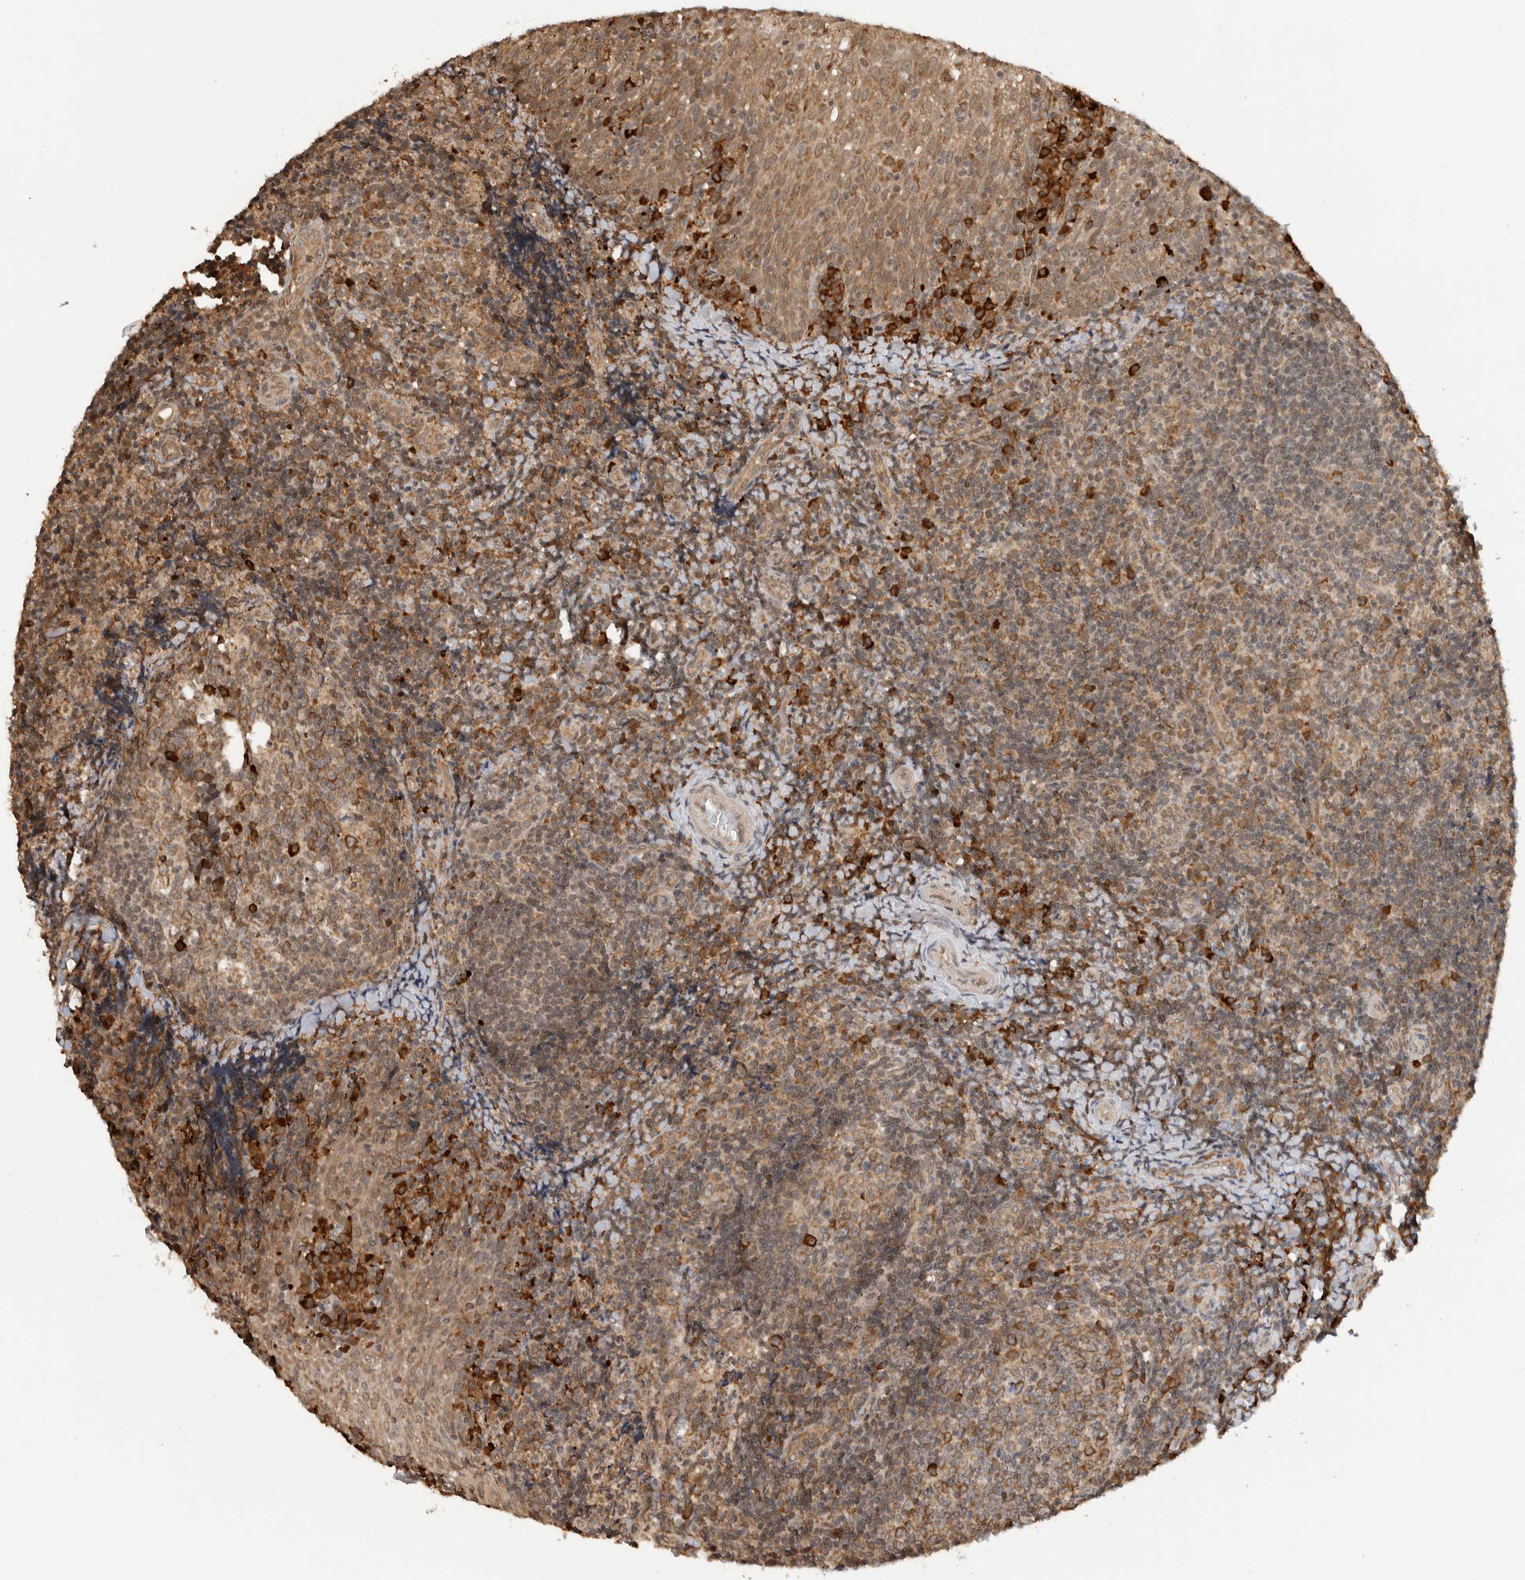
{"staining": {"intensity": "moderate", "quantity": "25%-75%", "location": "cytoplasmic/membranous"}, "tissue": "tonsil", "cell_type": "Germinal center cells", "image_type": "normal", "snomed": [{"axis": "morphology", "description": "Normal tissue, NOS"}, {"axis": "topography", "description": "Tonsil"}], "caption": "A histopathology image showing moderate cytoplasmic/membranous staining in approximately 25%-75% of germinal center cells in normal tonsil, as visualized by brown immunohistochemical staining.", "gene": "MS4A7", "patient": {"sex": "female", "age": 19}}